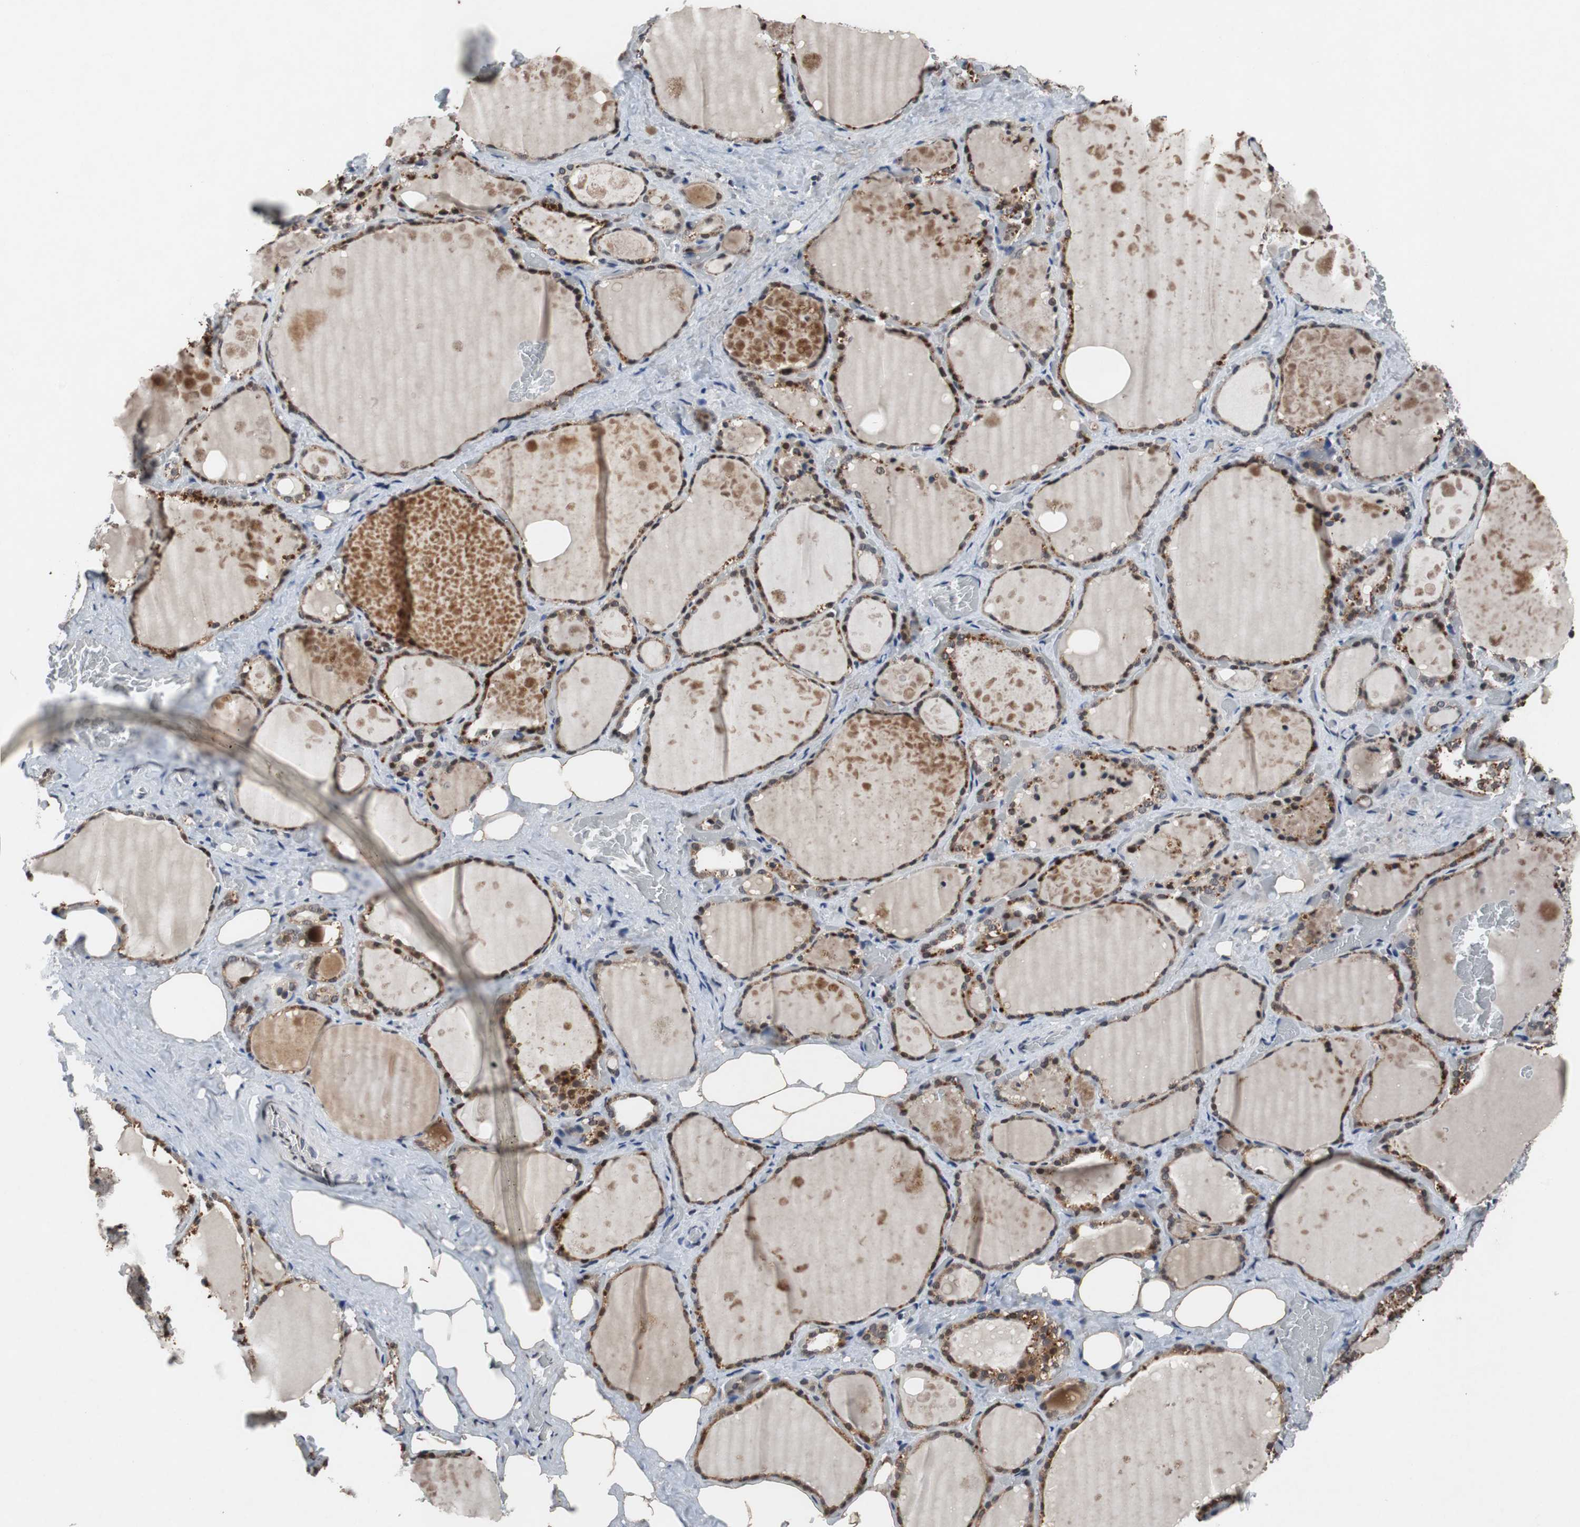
{"staining": {"intensity": "strong", "quantity": ">75%", "location": "cytoplasmic/membranous,nuclear"}, "tissue": "thyroid gland", "cell_type": "Glandular cells", "image_type": "normal", "snomed": [{"axis": "morphology", "description": "Normal tissue, NOS"}, {"axis": "topography", "description": "Thyroid gland"}], "caption": "Immunohistochemical staining of unremarkable human thyroid gland shows high levels of strong cytoplasmic/membranous,nuclear expression in approximately >75% of glandular cells.", "gene": "TP63", "patient": {"sex": "male", "age": 61}}